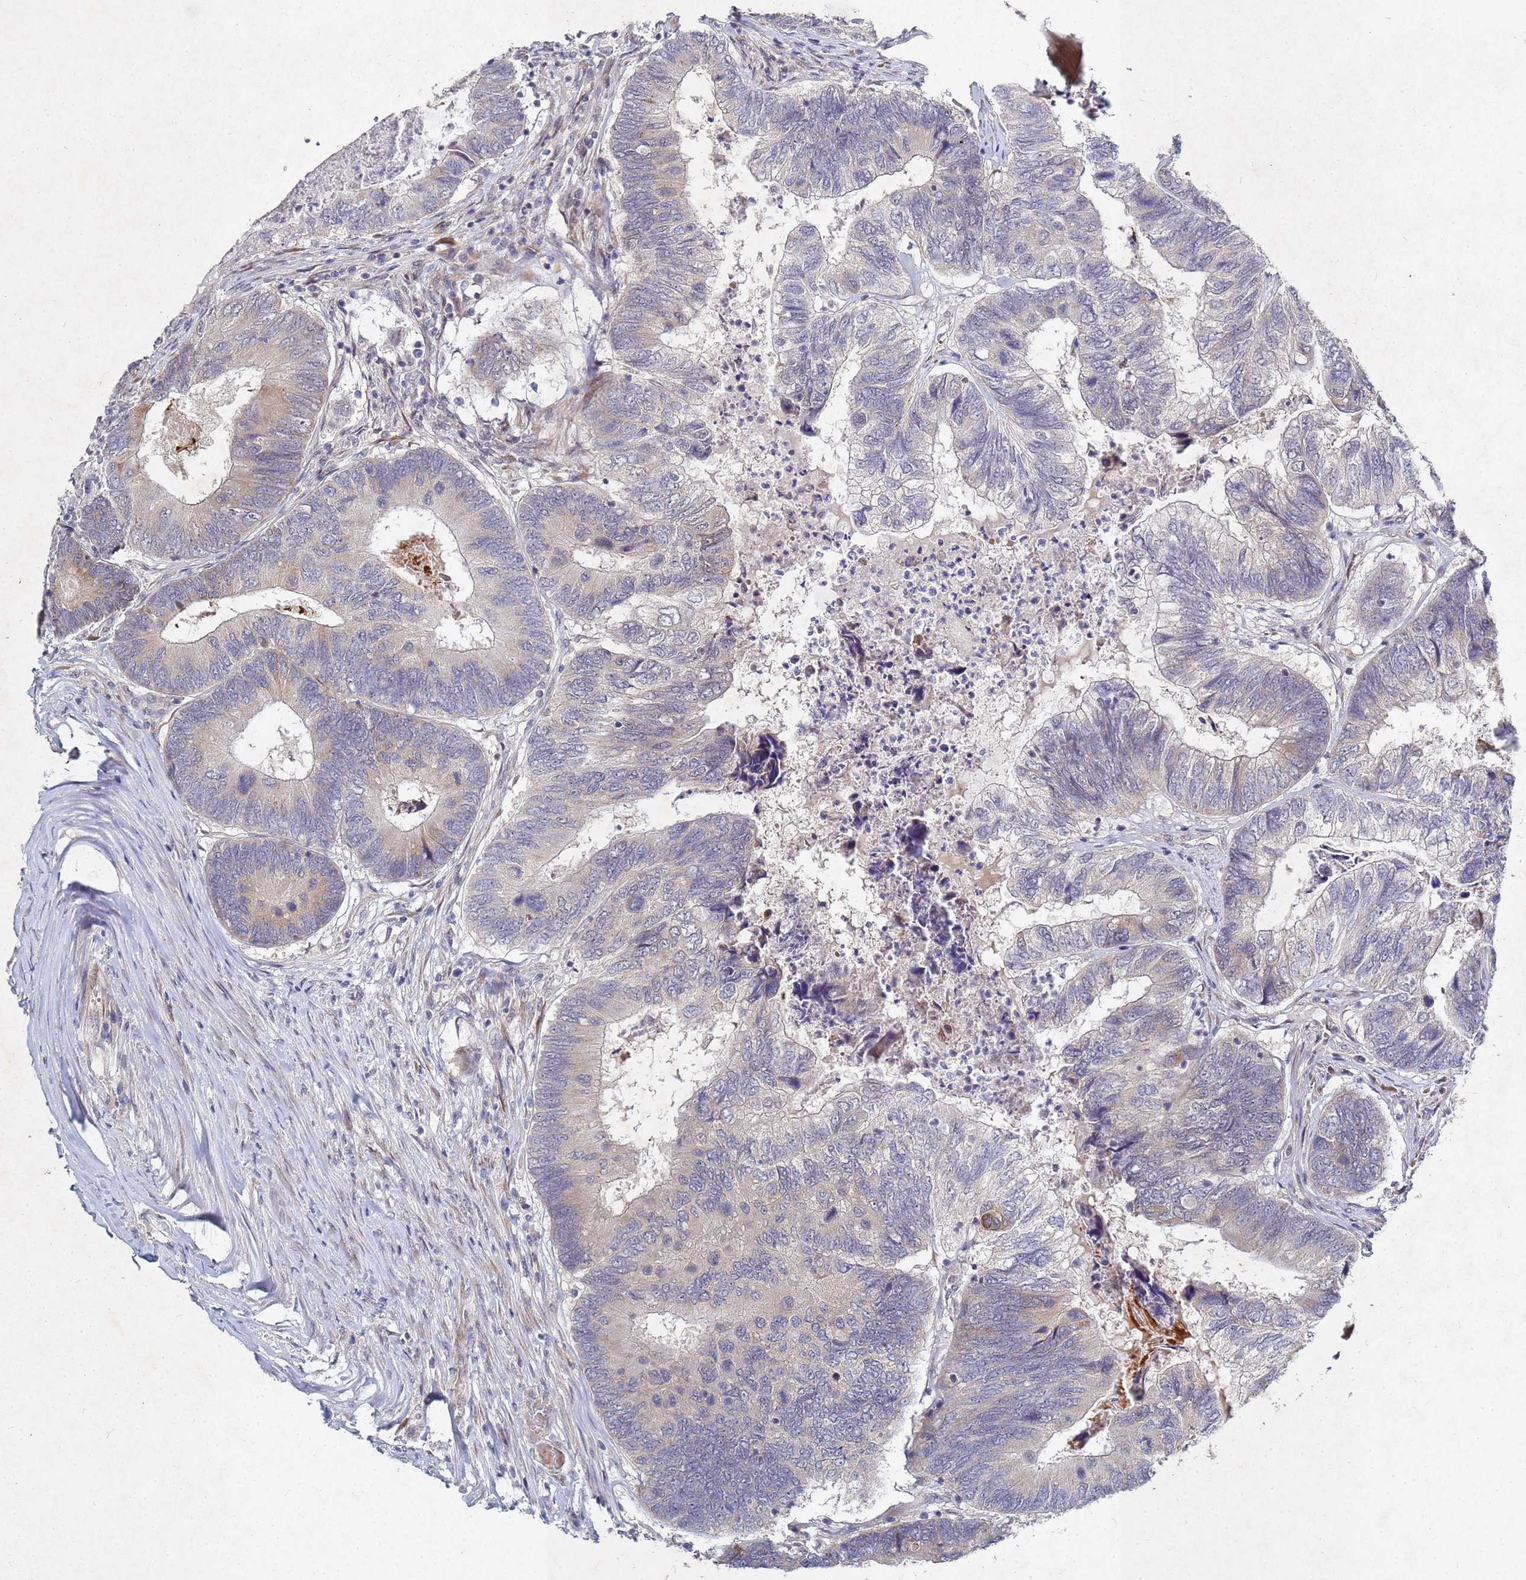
{"staining": {"intensity": "weak", "quantity": "<25%", "location": "cytoplasmic/membranous"}, "tissue": "colorectal cancer", "cell_type": "Tumor cells", "image_type": "cancer", "snomed": [{"axis": "morphology", "description": "Adenocarcinoma, NOS"}, {"axis": "topography", "description": "Colon"}], "caption": "Immunohistochemistry image of adenocarcinoma (colorectal) stained for a protein (brown), which shows no positivity in tumor cells.", "gene": "TNPO2", "patient": {"sex": "female", "age": 67}}